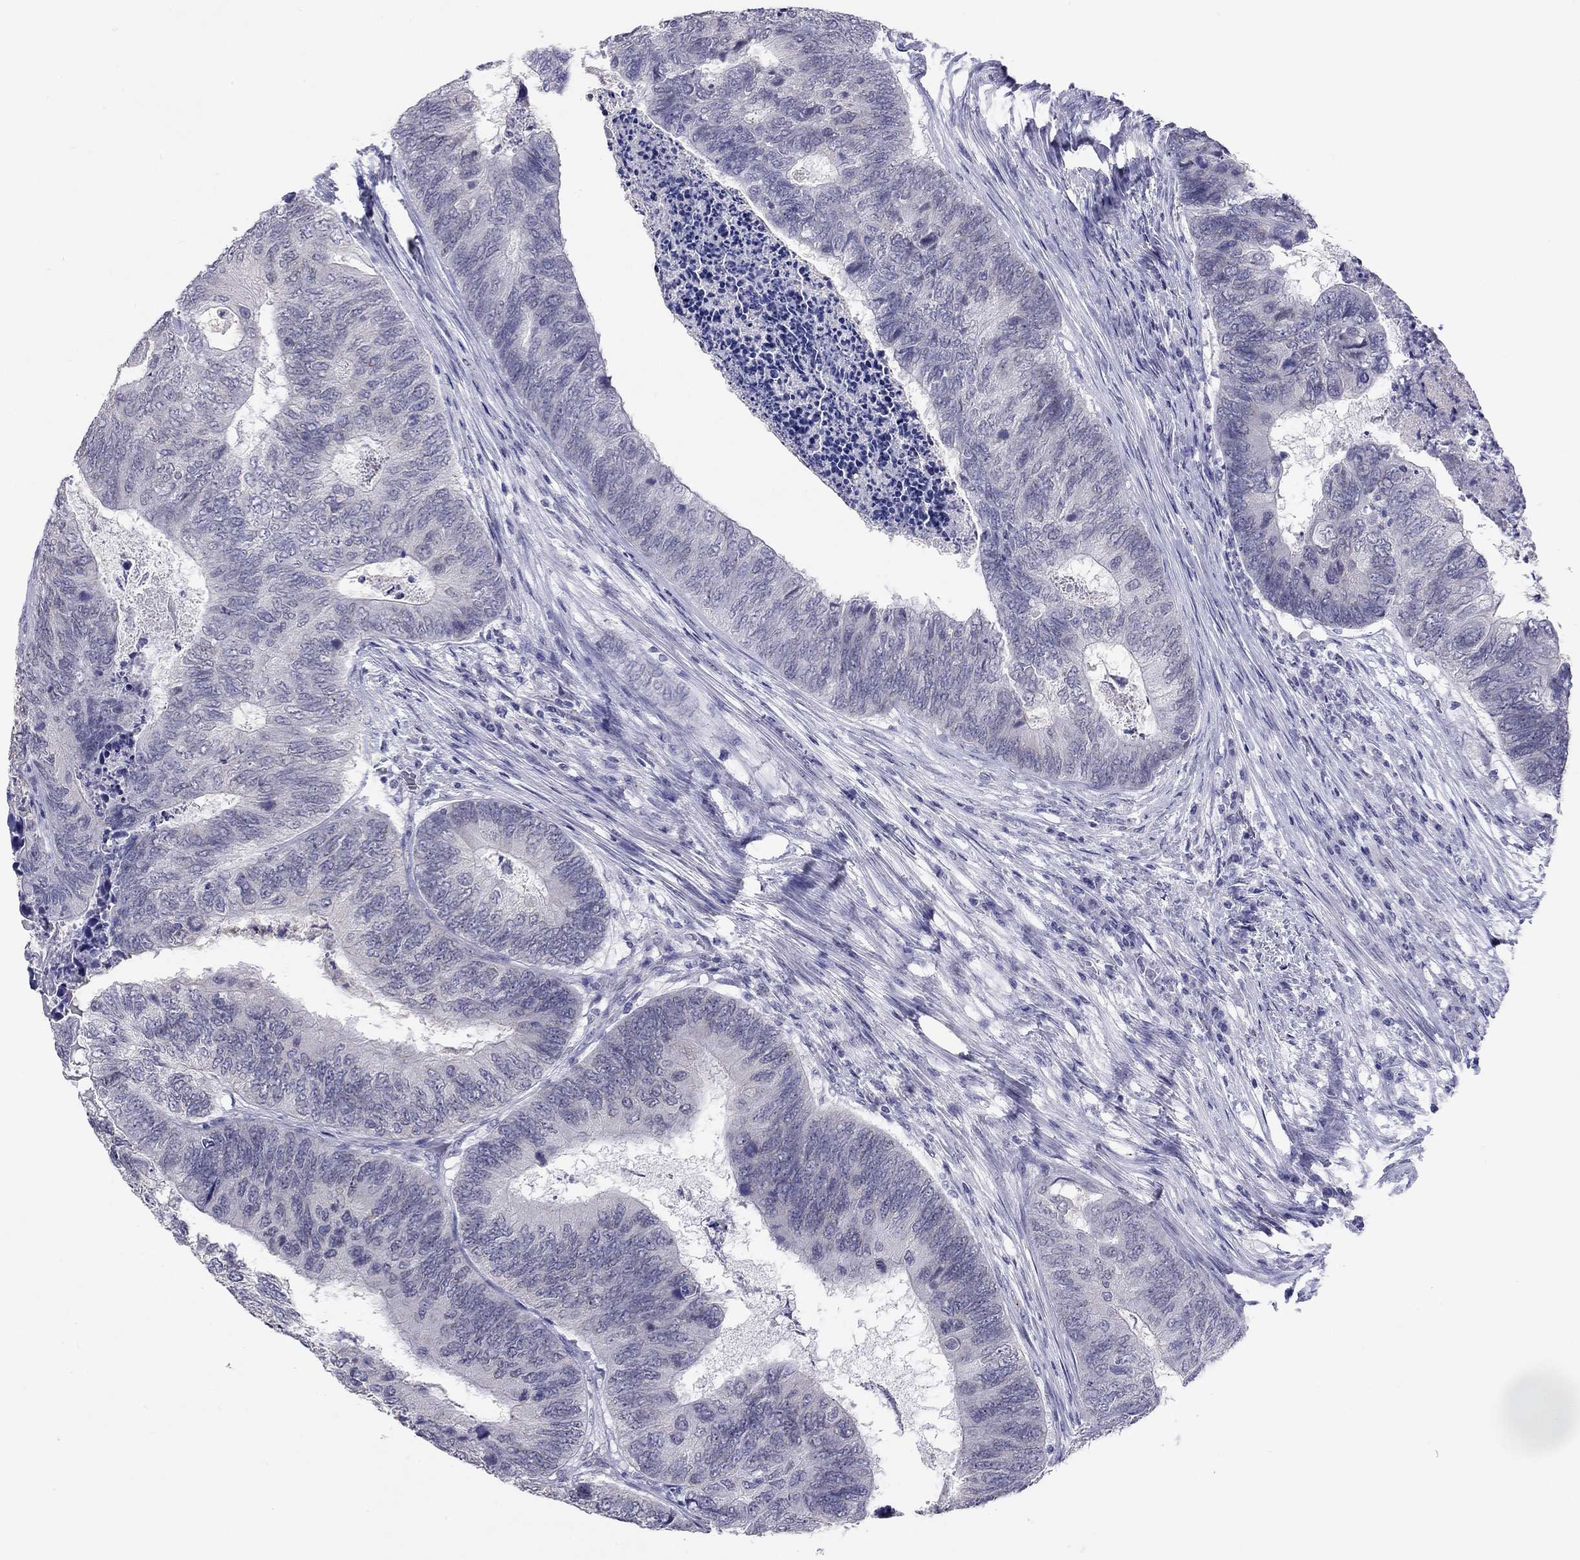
{"staining": {"intensity": "negative", "quantity": "none", "location": "none"}, "tissue": "colorectal cancer", "cell_type": "Tumor cells", "image_type": "cancer", "snomed": [{"axis": "morphology", "description": "Adenocarcinoma, NOS"}, {"axis": "topography", "description": "Colon"}], "caption": "This is an immunohistochemistry photomicrograph of human colorectal cancer. There is no staining in tumor cells.", "gene": "ARMC12", "patient": {"sex": "female", "age": 67}}